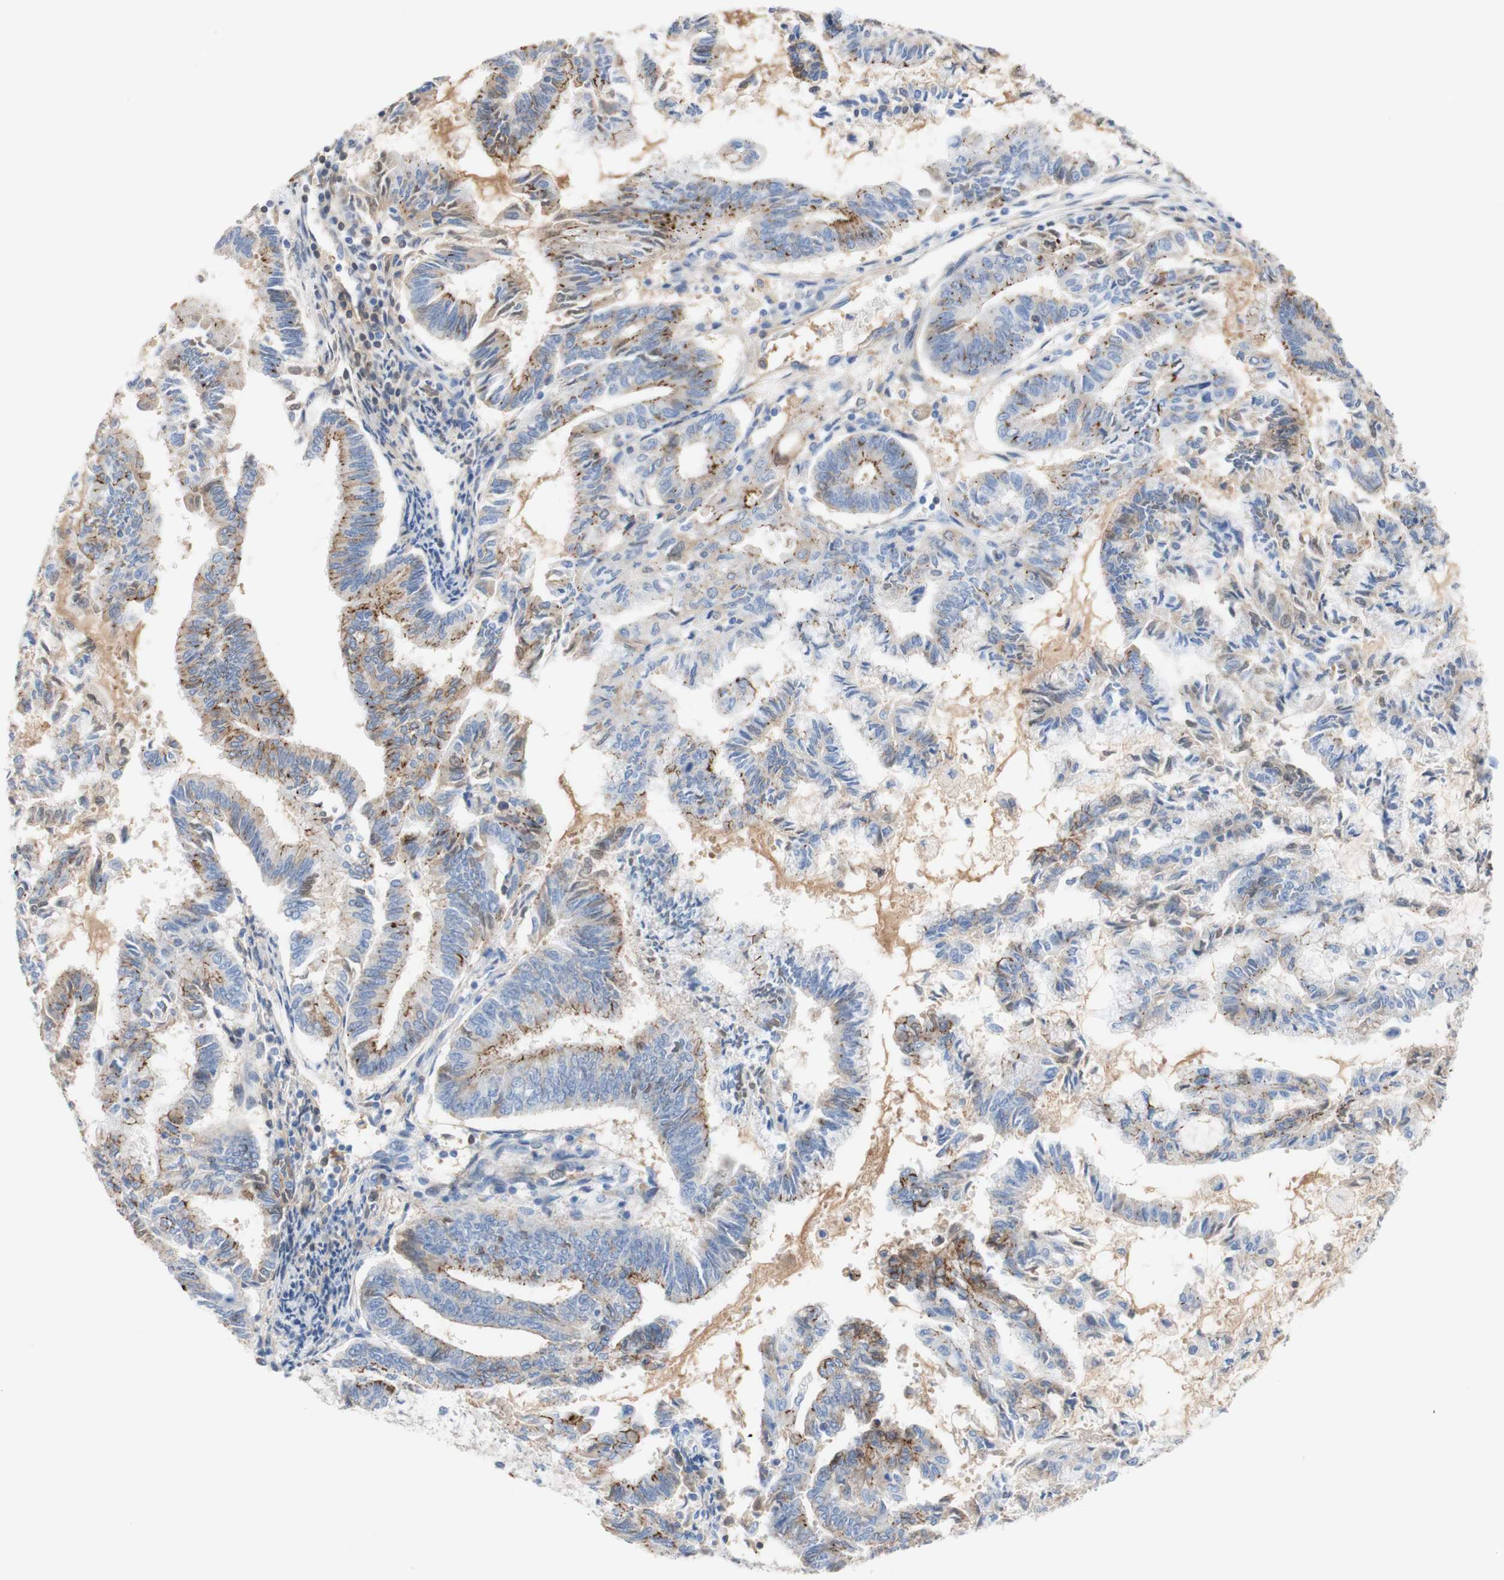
{"staining": {"intensity": "strong", "quantity": "25%-75%", "location": "cytoplasmic/membranous"}, "tissue": "endometrial cancer", "cell_type": "Tumor cells", "image_type": "cancer", "snomed": [{"axis": "morphology", "description": "Adenocarcinoma, NOS"}, {"axis": "topography", "description": "Endometrium"}], "caption": "Protein expression analysis of endometrial adenocarcinoma displays strong cytoplasmic/membranous positivity in about 25%-75% of tumor cells.", "gene": "DSC2", "patient": {"sex": "female", "age": 86}}